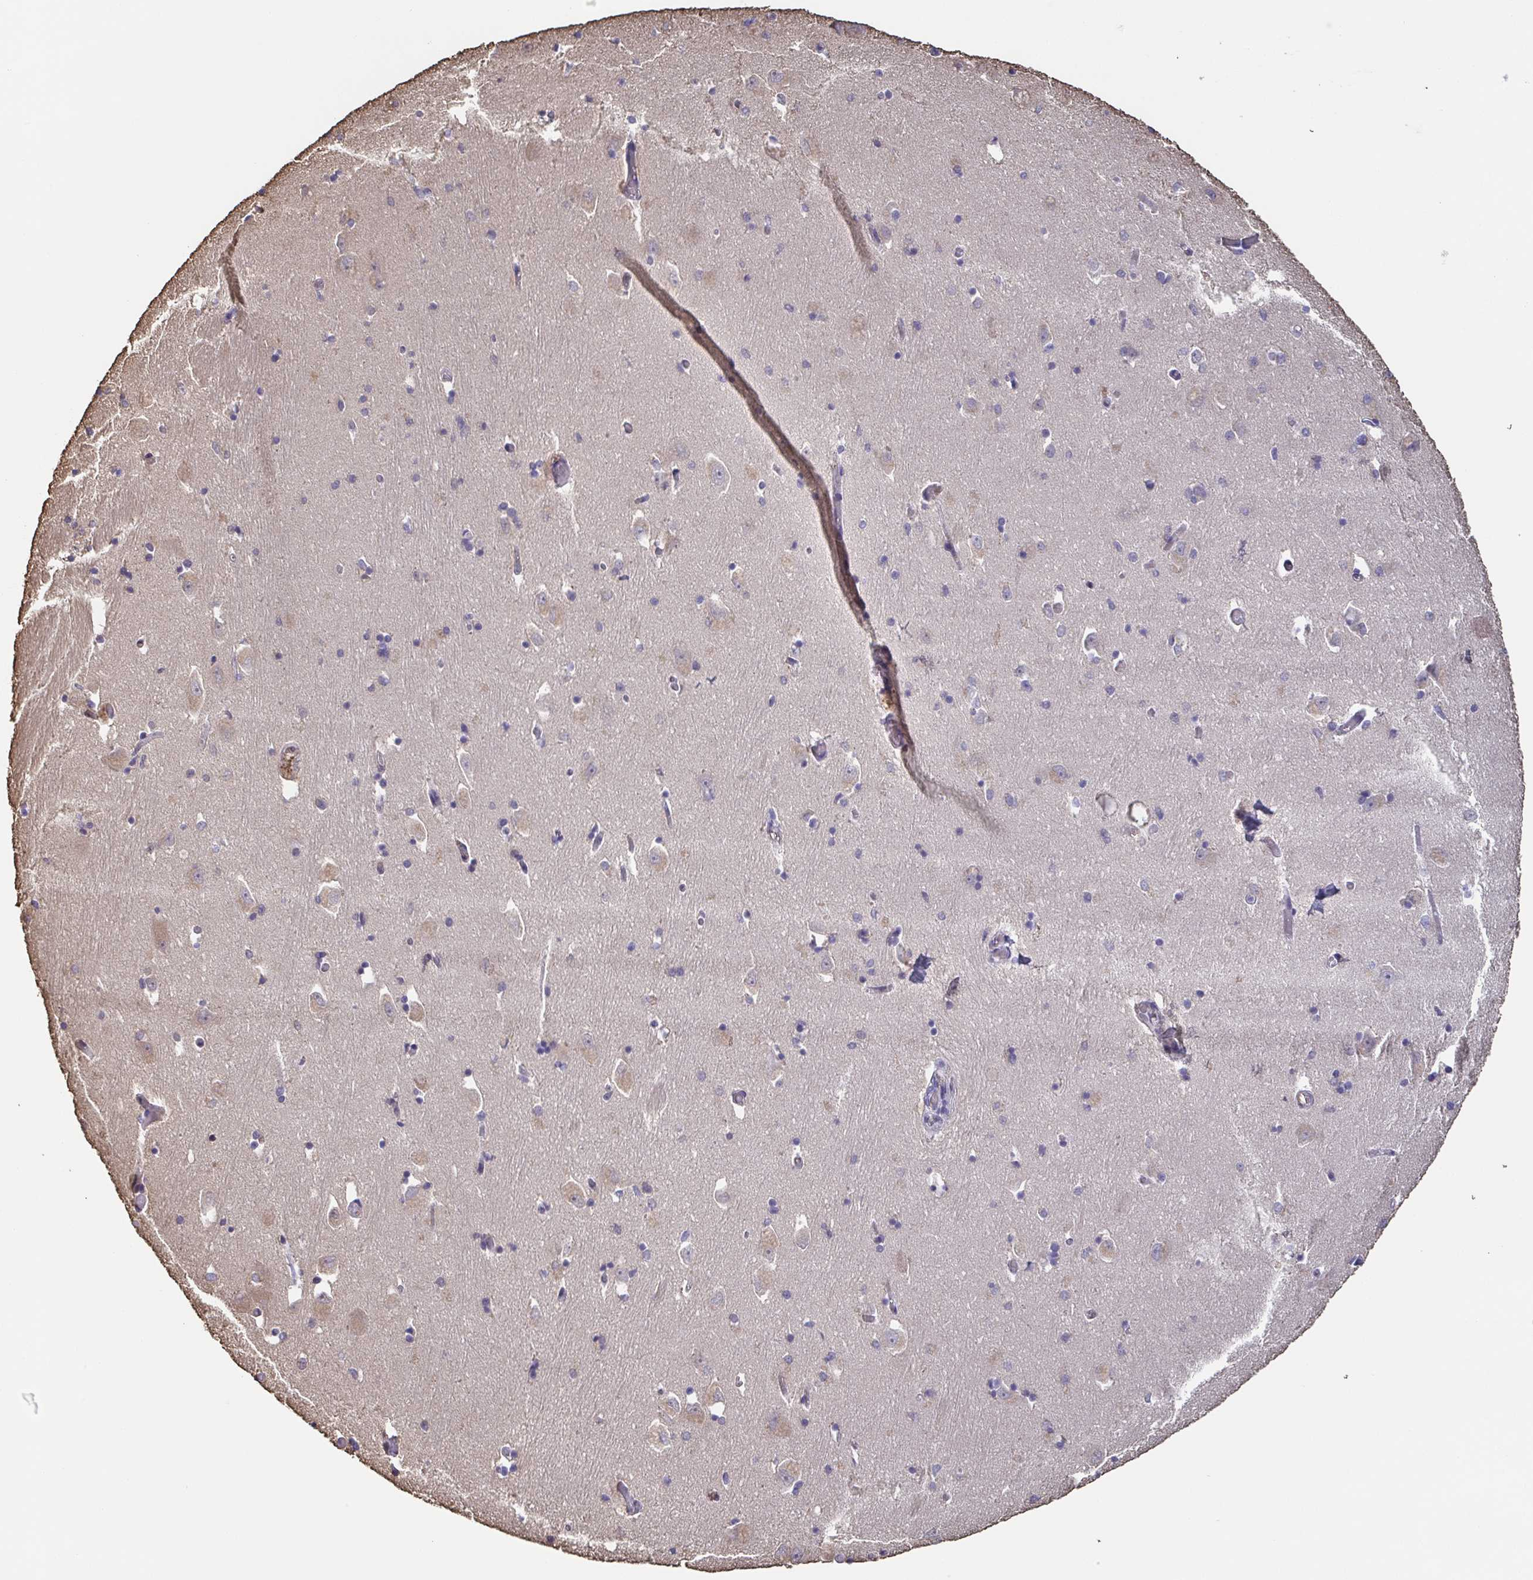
{"staining": {"intensity": "negative", "quantity": "none", "location": "none"}, "tissue": "caudate", "cell_type": "Glial cells", "image_type": "normal", "snomed": [{"axis": "morphology", "description": "Normal tissue, NOS"}, {"axis": "topography", "description": "Lateral ventricle wall"}, {"axis": "topography", "description": "Hippocampus"}], "caption": "Human caudate stained for a protein using immunohistochemistry (IHC) displays no staining in glial cells.", "gene": "EIF3D", "patient": {"sex": "female", "age": 63}}